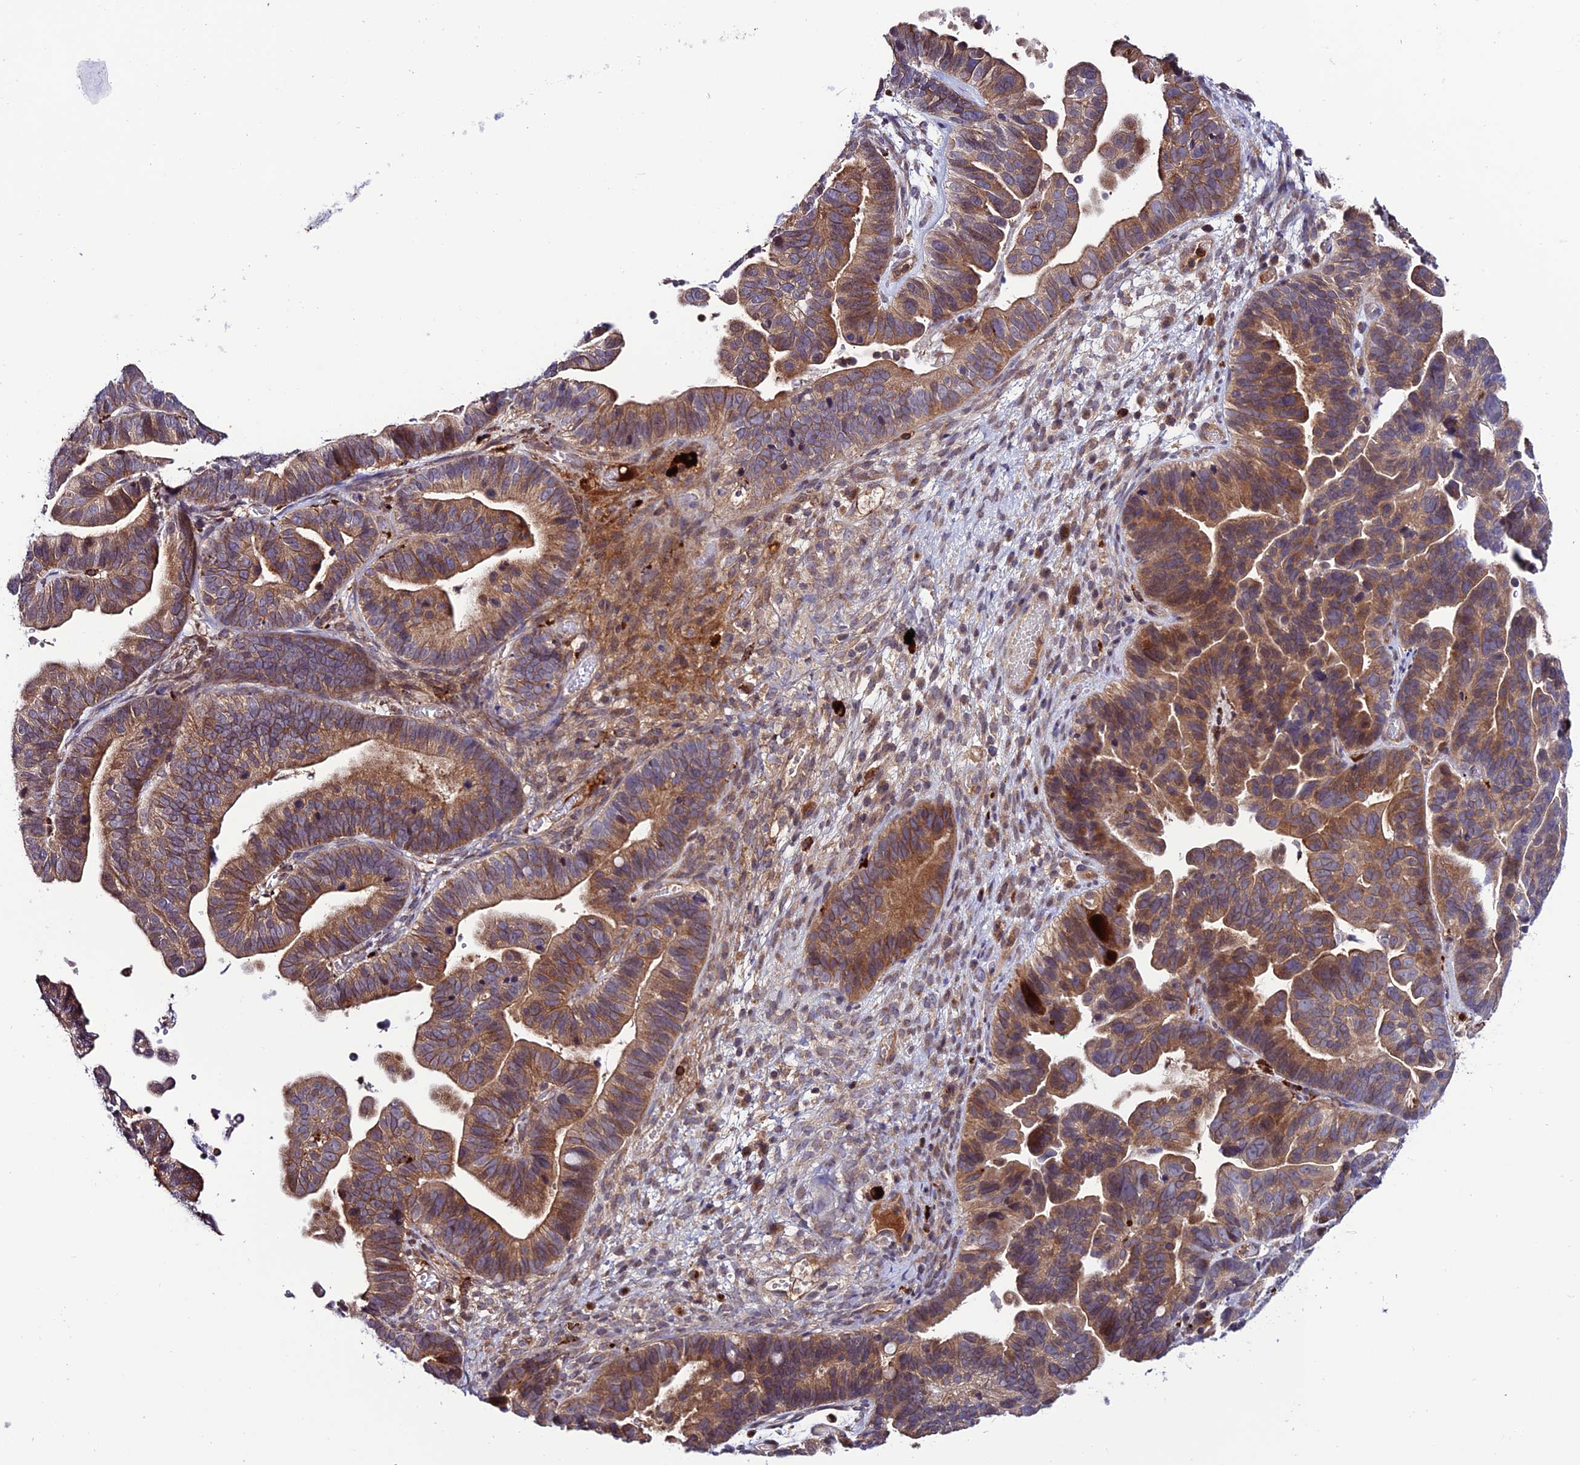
{"staining": {"intensity": "moderate", "quantity": ">75%", "location": "cytoplasmic/membranous"}, "tissue": "ovarian cancer", "cell_type": "Tumor cells", "image_type": "cancer", "snomed": [{"axis": "morphology", "description": "Cystadenocarcinoma, serous, NOS"}, {"axis": "topography", "description": "Ovary"}], "caption": "Protein staining exhibits moderate cytoplasmic/membranous expression in about >75% of tumor cells in ovarian cancer. (Stains: DAB (3,3'-diaminobenzidine) in brown, nuclei in blue, Microscopy: brightfield microscopy at high magnification).", "gene": "ARHGEF18", "patient": {"sex": "female", "age": 56}}